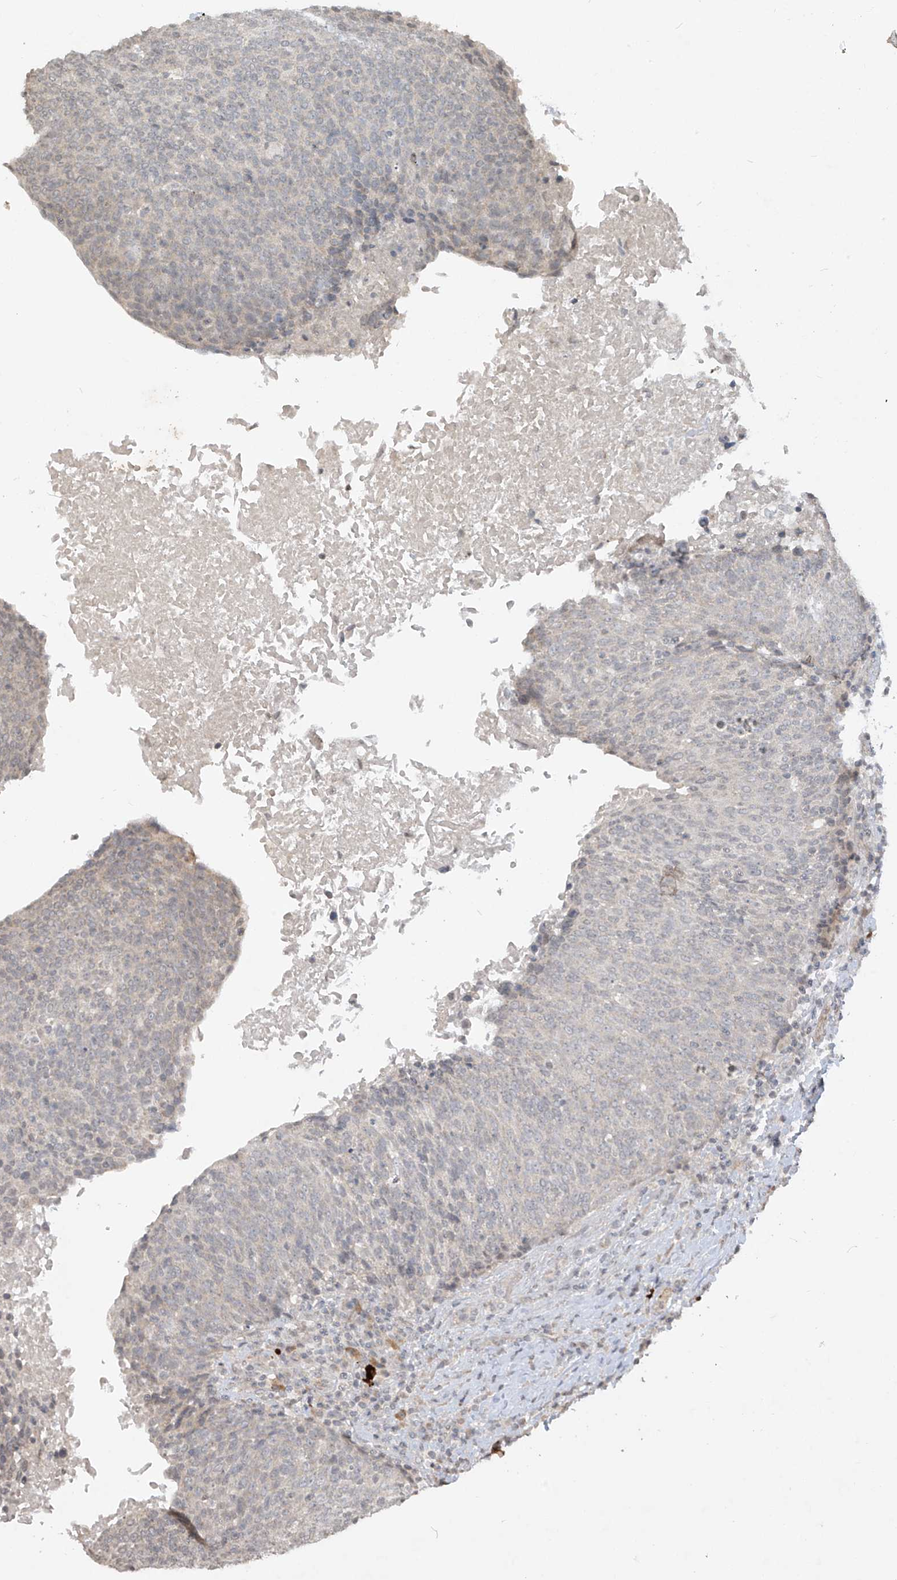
{"staining": {"intensity": "weak", "quantity": "<25%", "location": "cytoplasmic/membranous"}, "tissue": "head and neck cancer", "cell_type": "Tumor cells", "image_type": "cancer", "snomed": [{"axis": "morphology", "description": "Squamous cell carcinoma, NOS"}, {"axis": "morphology", "description": "Squamous cell carcinoma, metastatic, NOS"}, {"axis": "topography", "description": "Lymph node"}, {"axis": "topography", "description": "Head-Neck"}], "caption": "Immunohistochemistry (IHC) of human head and neck squamous cell carcinoma displays no positivity in tumor cells.", "gene": "DGKQ", "patient": {"sex": "male", "age": 62}}